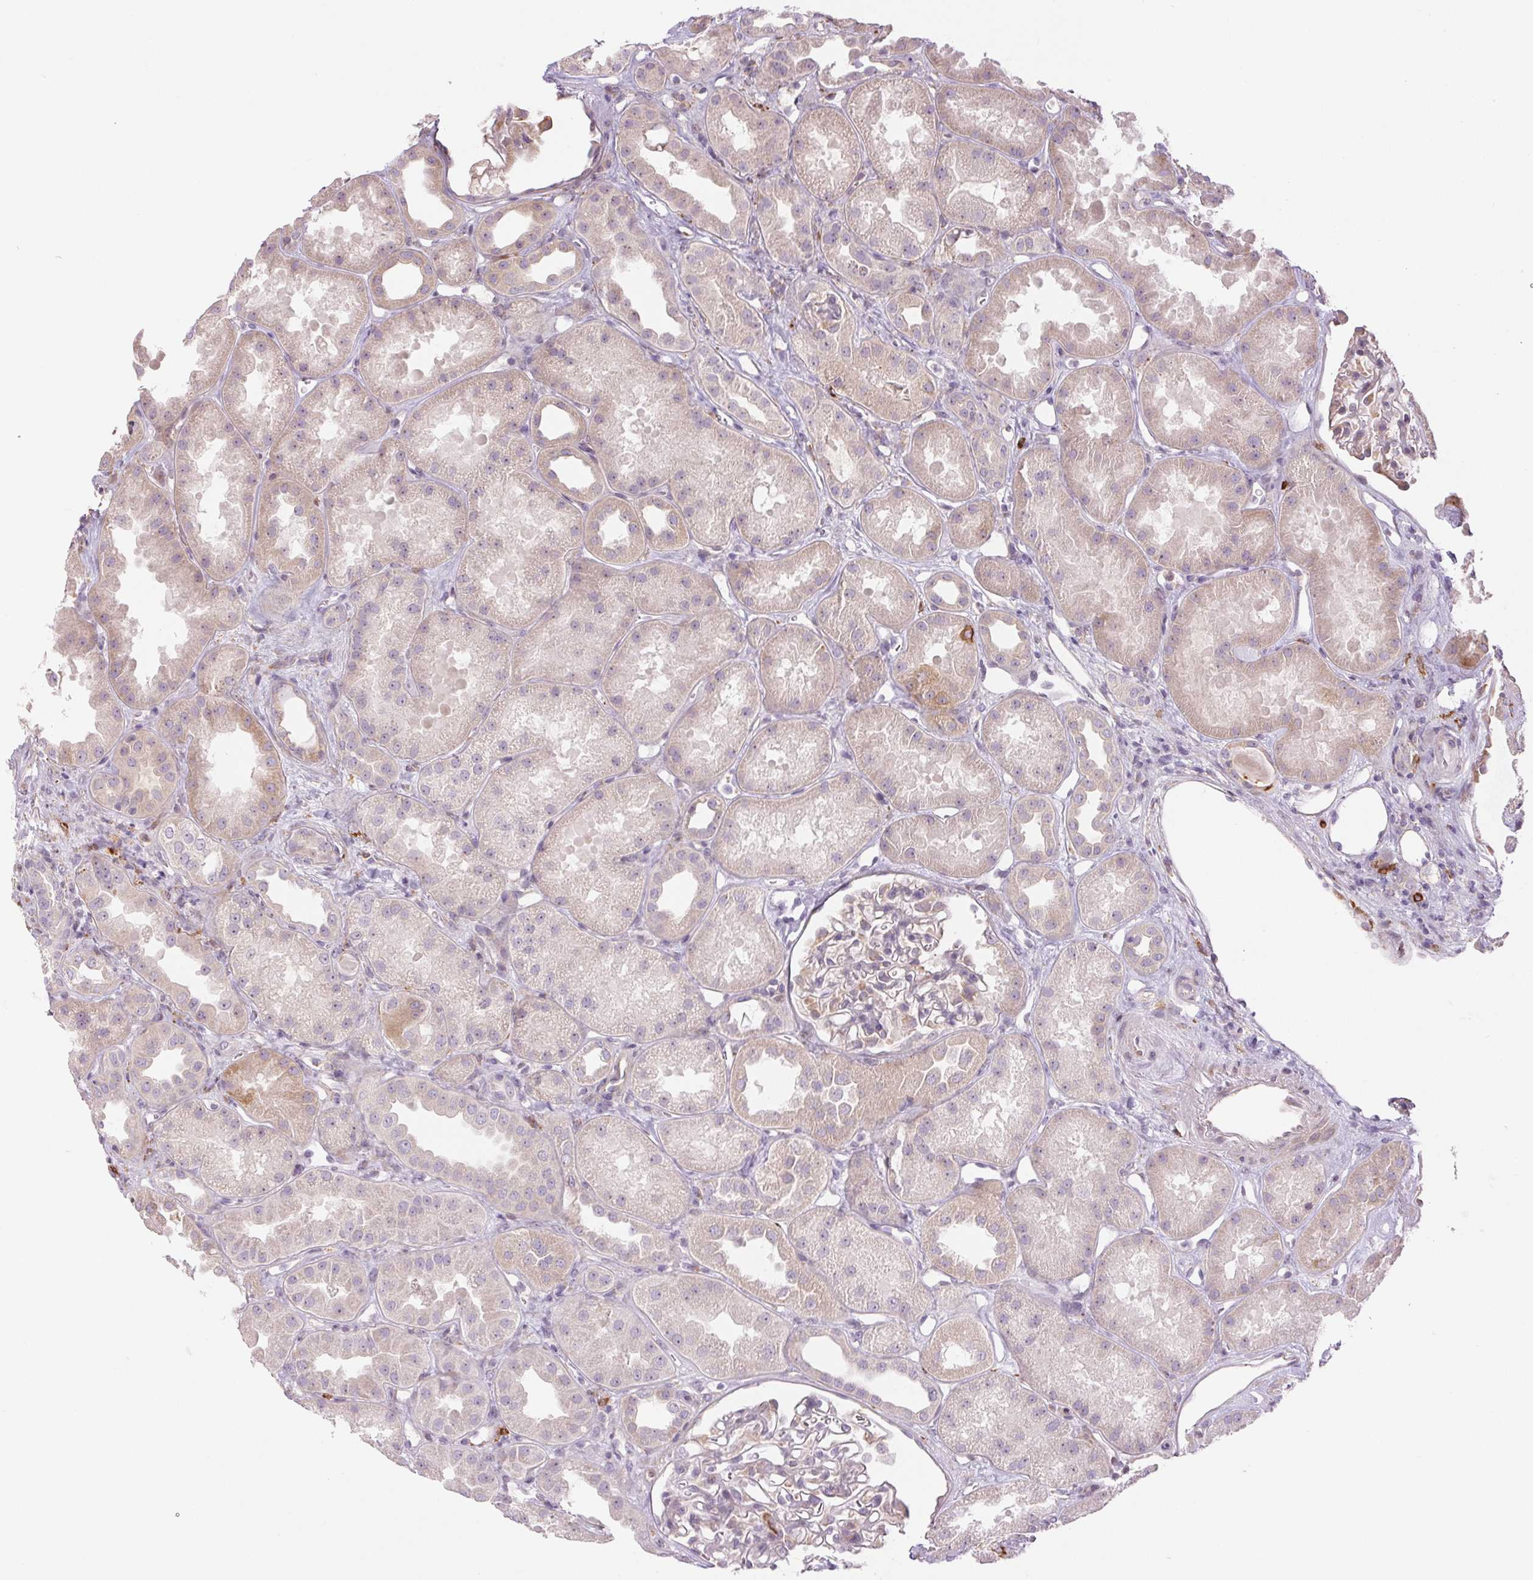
{"staining": {"intensity": "weak", "quantity": "<25%", "location": "cytoplasmic/membranous"}, "tissue": "kidney", "cell_type": "Cells in glomeruli", "image_type": "normal", "snomed": [{"axis": "morphology", "description": "Normal tissue, NOS"}, {"axis": "topography", "description": "Kidney"}], "caption": "A high-resolution photomicrograph shows immunohistochemistry staining of benign kidney, which shows no significant positivity in cells in glomeruli. (DAB (3,3'-diaminobenzidine) immunohistochemistry (IHC), high magnification).", "gene": "METTL17", "patient": {"sex": "male", "age": 61}}